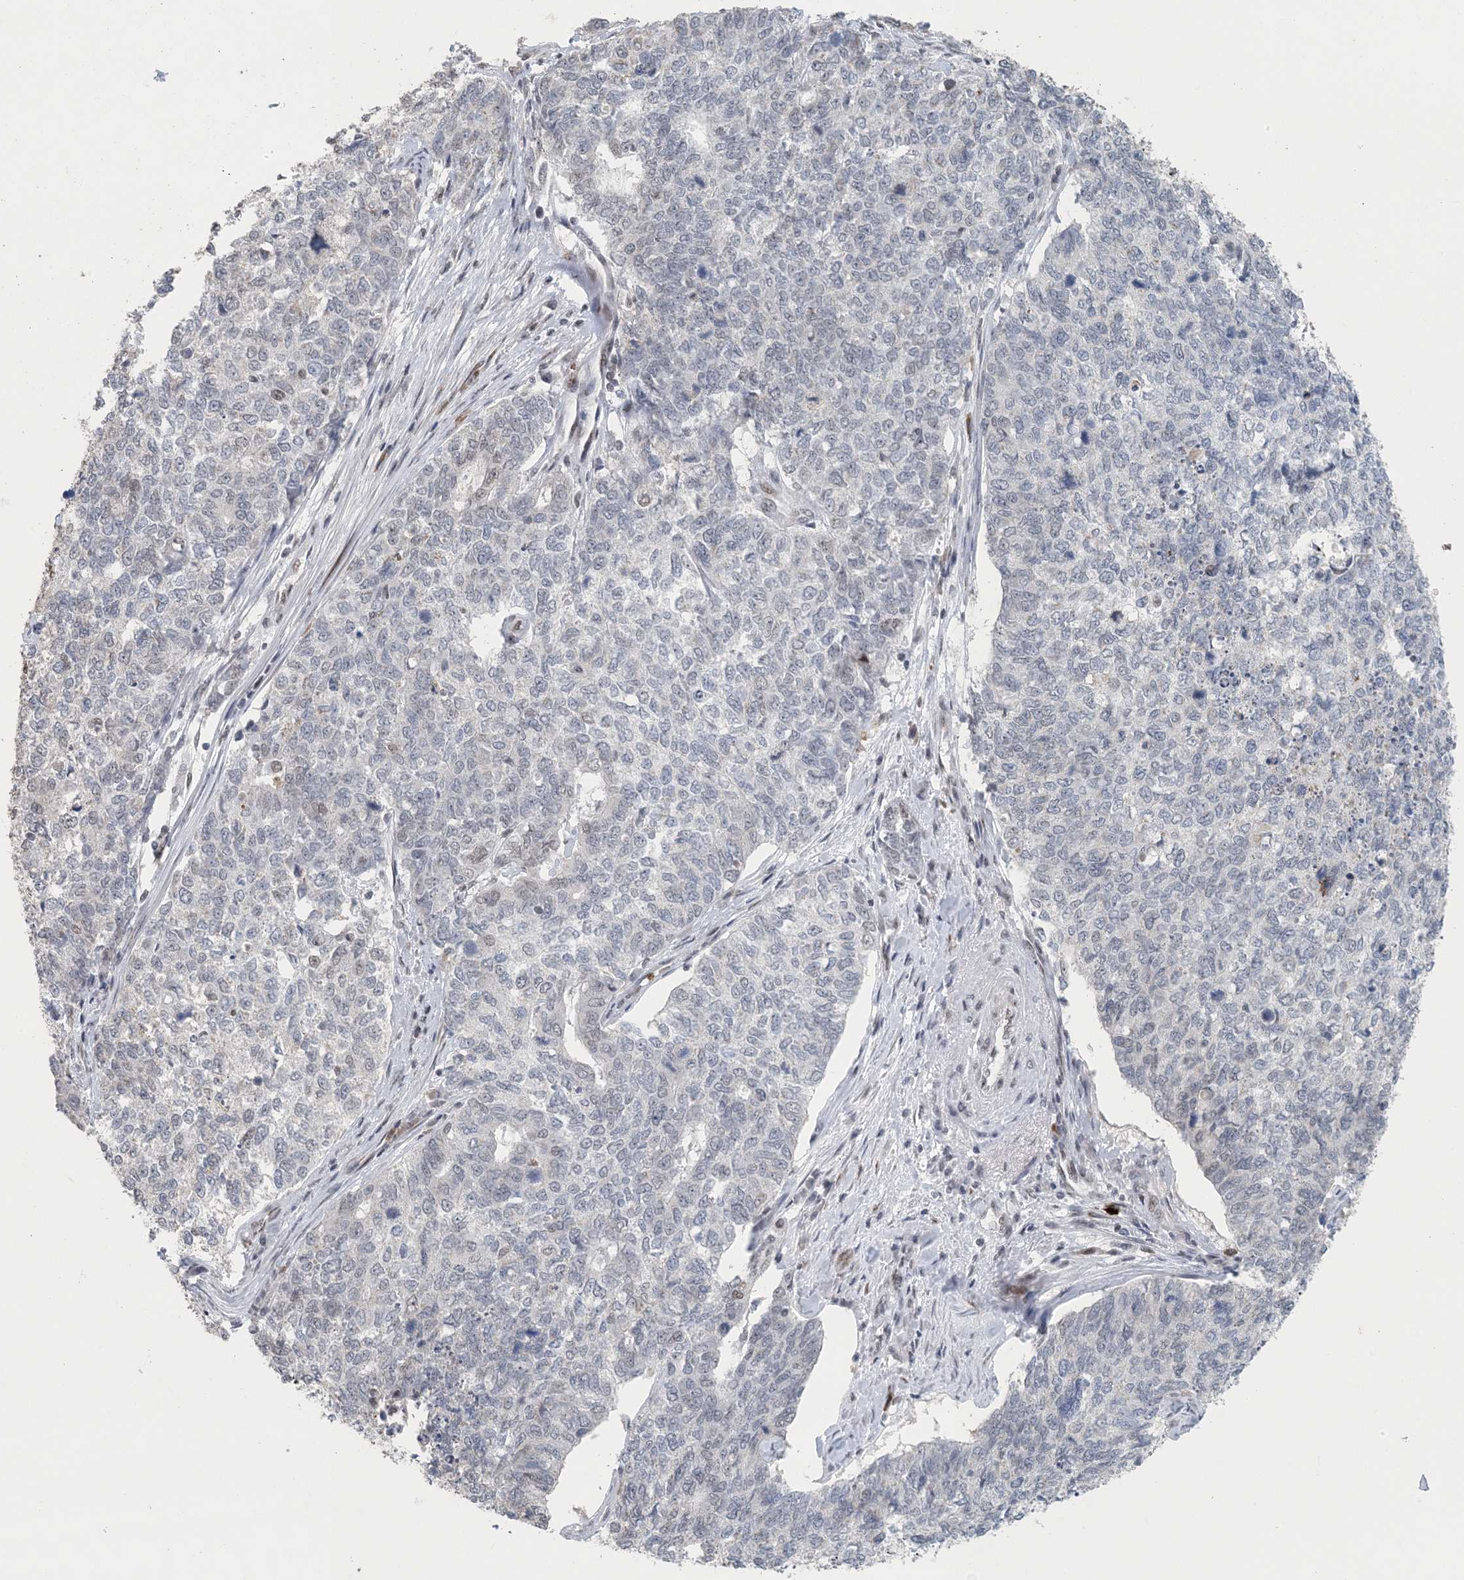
{"staining": {"intensity": "negative", "quantity": "none", "location": "none"}, "tissue": "cervical cancer", "cell_type": "Tumor cells", "image_type": "cancer", "snomed": [{"axis": "morphology", "description": "Squamous cell carcinoma, NOS"}, {"axis": "topography", "description": "Cervix"}], "caption": "This micrograph is of cervical squamous cell carcinoma stained with immunohistochemistry (IHC) to label a protein in brown with the nuclei are counter-stained blue. There is no positivity in tumor cells.", "gene": "MBD2", "patient": {"sex": "female", "age": 63}}